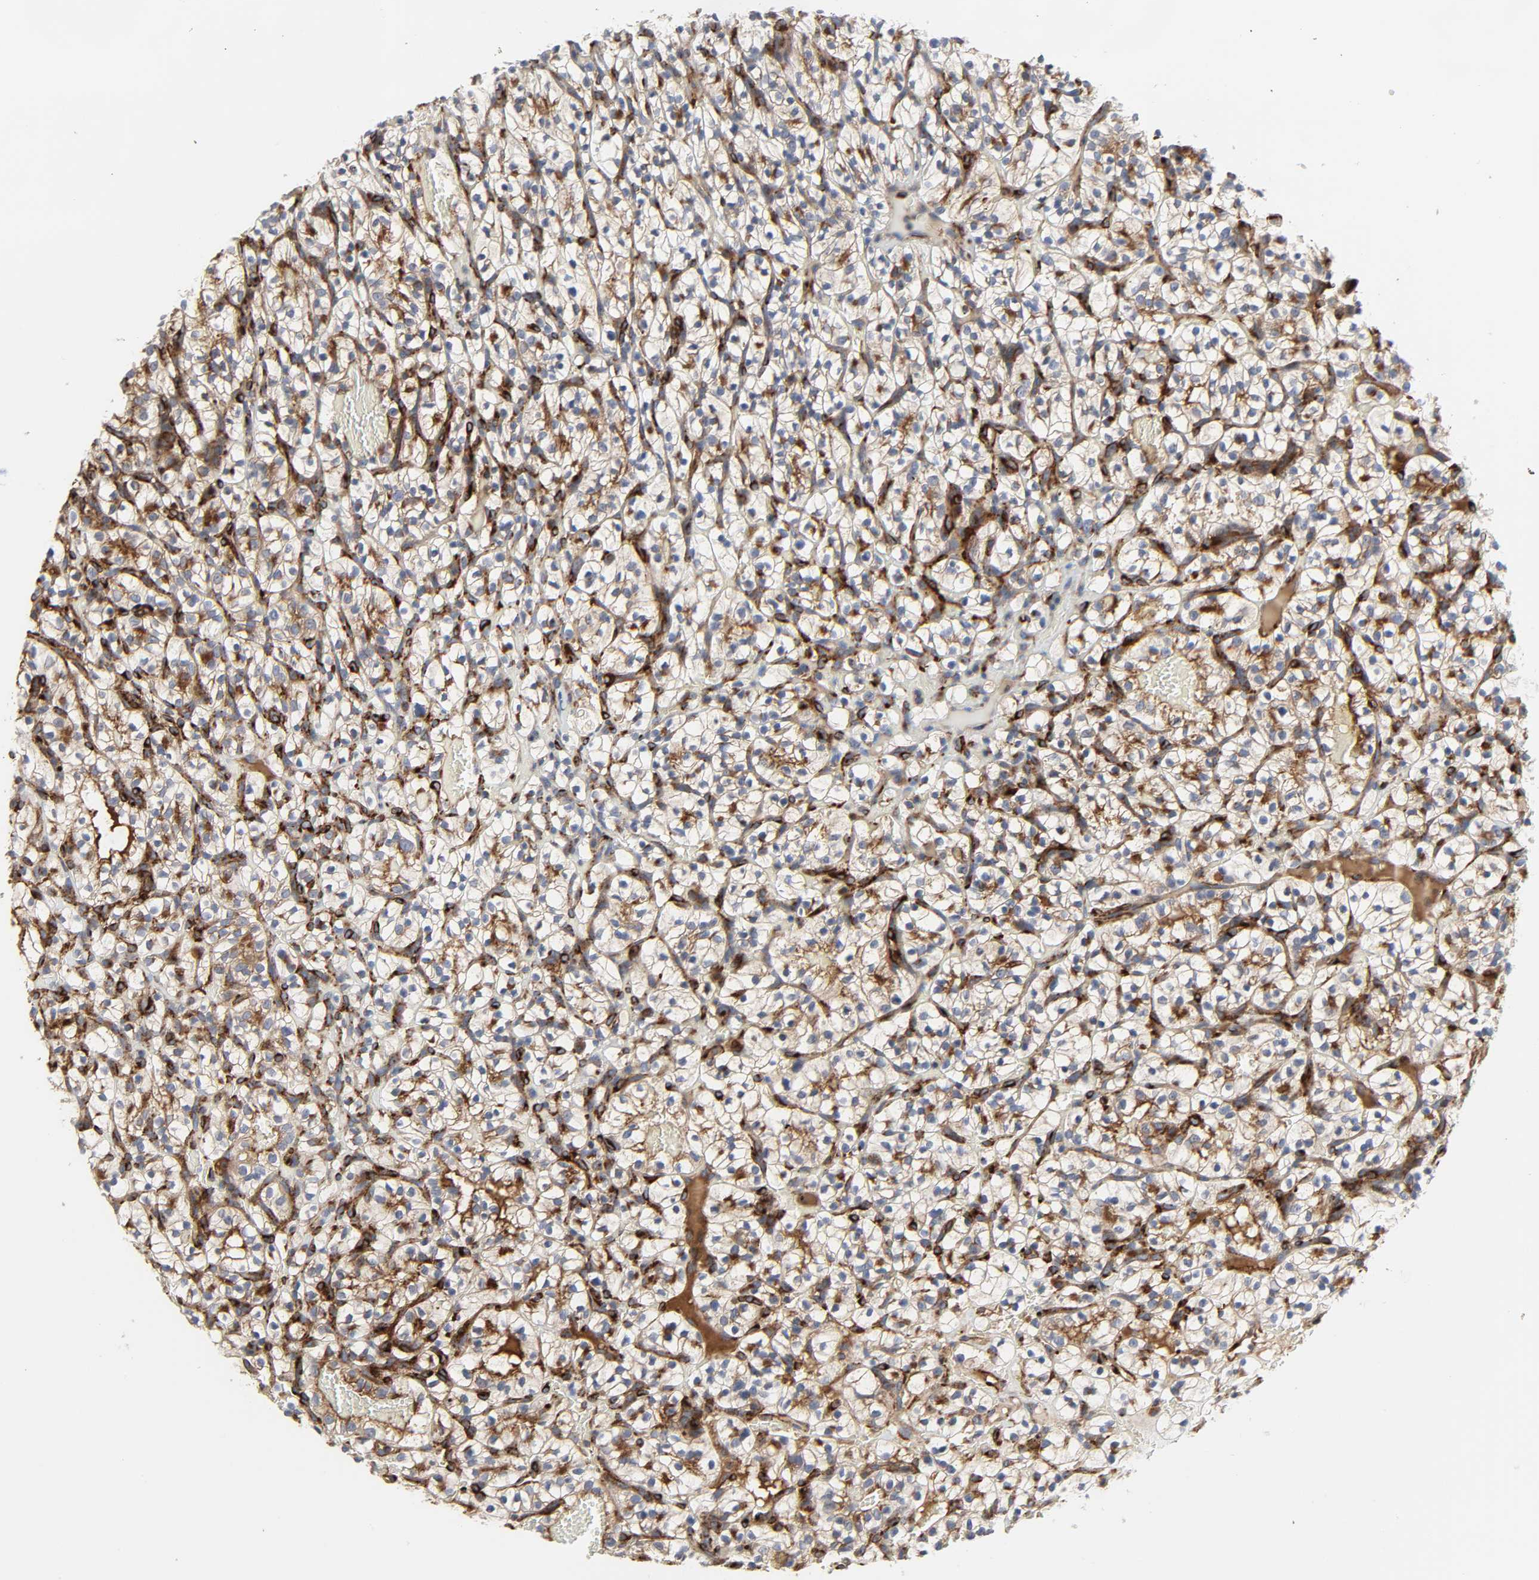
{"staining": {"intensity": "moderate", "quantity": "25%-75%", "location": "cytoplasmic/membranous"}, "tissue": "renal cancer", "cell_type": "Tumor cells", "image_type": "cancer", "snomed": [{"axis": "morphology", "description": "Adenocarcinoma, NOS"}, {"axis": "topography", "description": "Kidney"}], "caption": "The immunohistochemical stain shows moderate cytoplasmic/membranous staining in tumor cells of renal cancer (adenocarcinoma) tissue.", "gene": "ARHGAP1", "patient": {"sex": "female", "age": 57}}